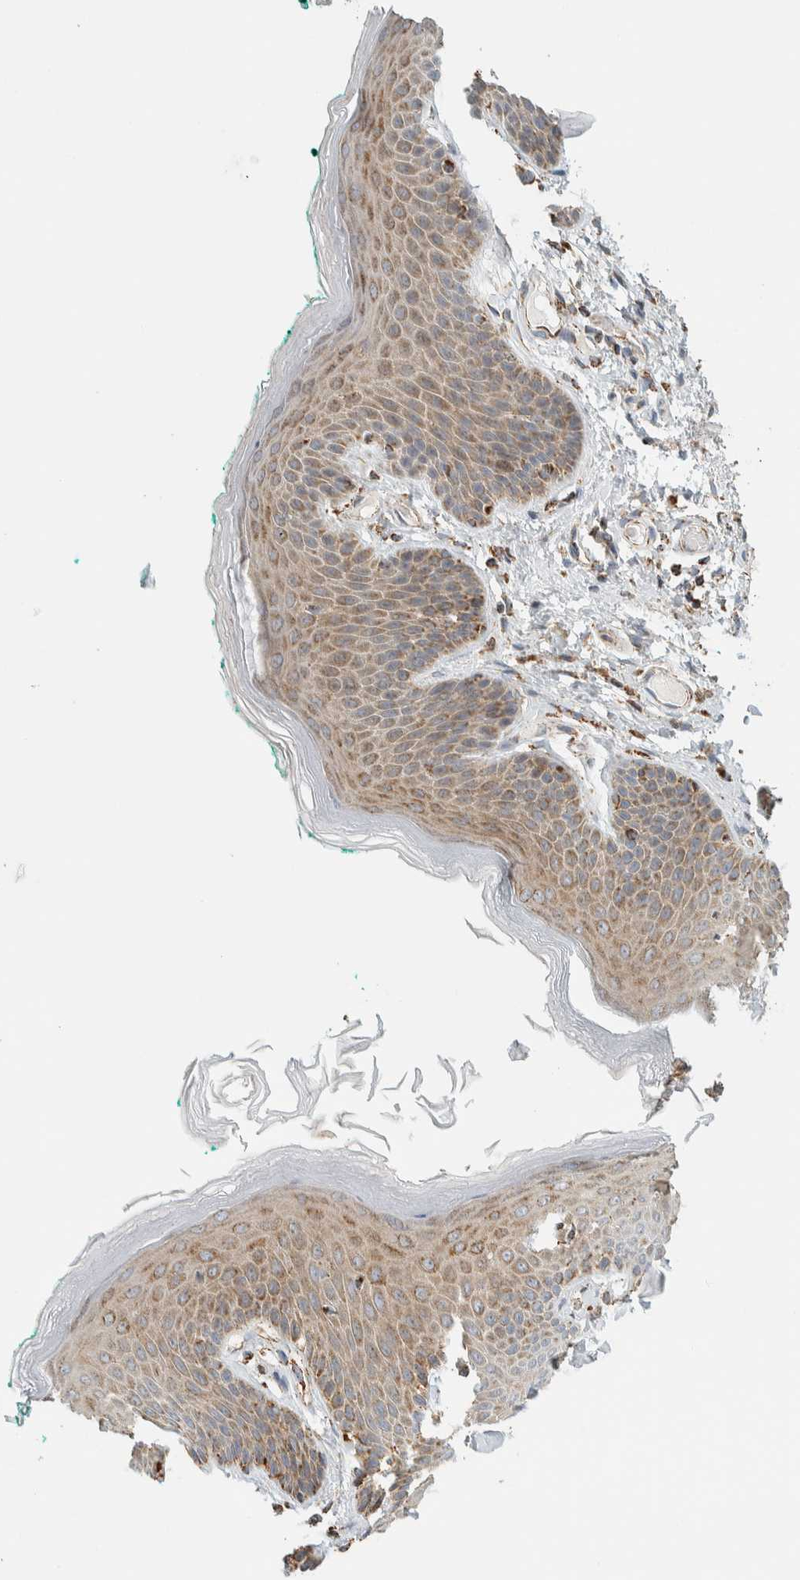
{"staining": {"intensity": "moderate", "quantity": ">75%", "location": "cytoplasmic/membranous"}, "tissue": "skin", "cell_type": "Epidermal cells", "image_type": "normal", "snomed": [{"axis": "morphology", "description": "Normal tissue, NOS"}, {"axis": "topography", "description": "Anal"}], "caption": "Protein analysis of benign skin displays moderate cytoplasmic/membranous expression in about >75% of epidermal cells. Using DAB (brown) and hematoxylin (blue) stains, captured at high magnification using brightfield microscopy.", "gene": "ZNF454", "patient": {"sex": "male", "age": 74}}